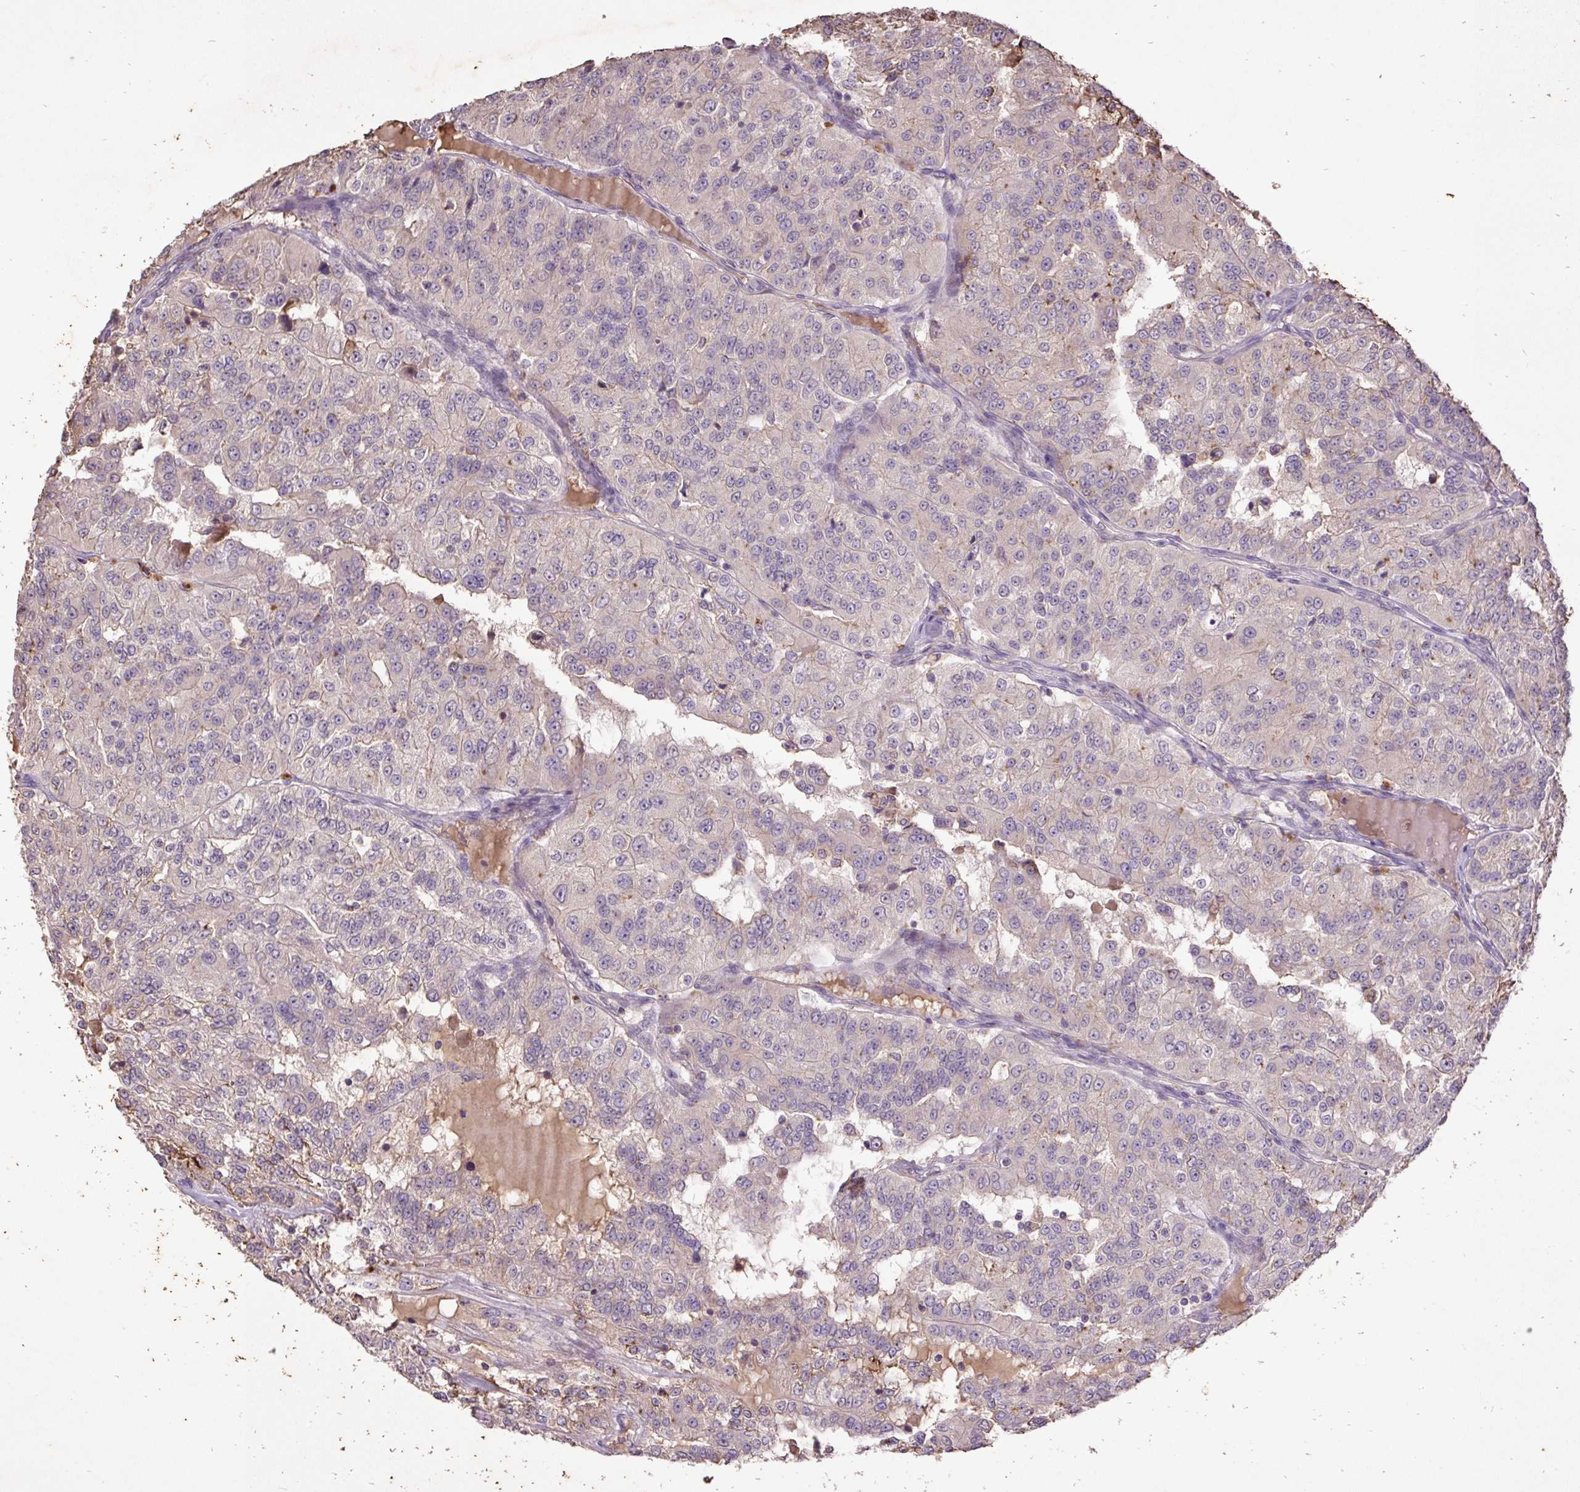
{"staining": {"intensity": "negative", "quantity": "none", "location": "none"}, "tissue": "renal cancer", "cell_type": "Tumor cells", "image_type": "cancer", "snomed": [{"axis": "morphology", "description": "Adenocarcinoma, NOS"}, {"axis": "topography", "description": "Kidney"}], "caption": "Protein analysis of adenocarcinoma (renal) demonstrates no significant staining in tumor cells.", "gene": "LRTM2", "patient": {"sex": "female", "age": 63}}